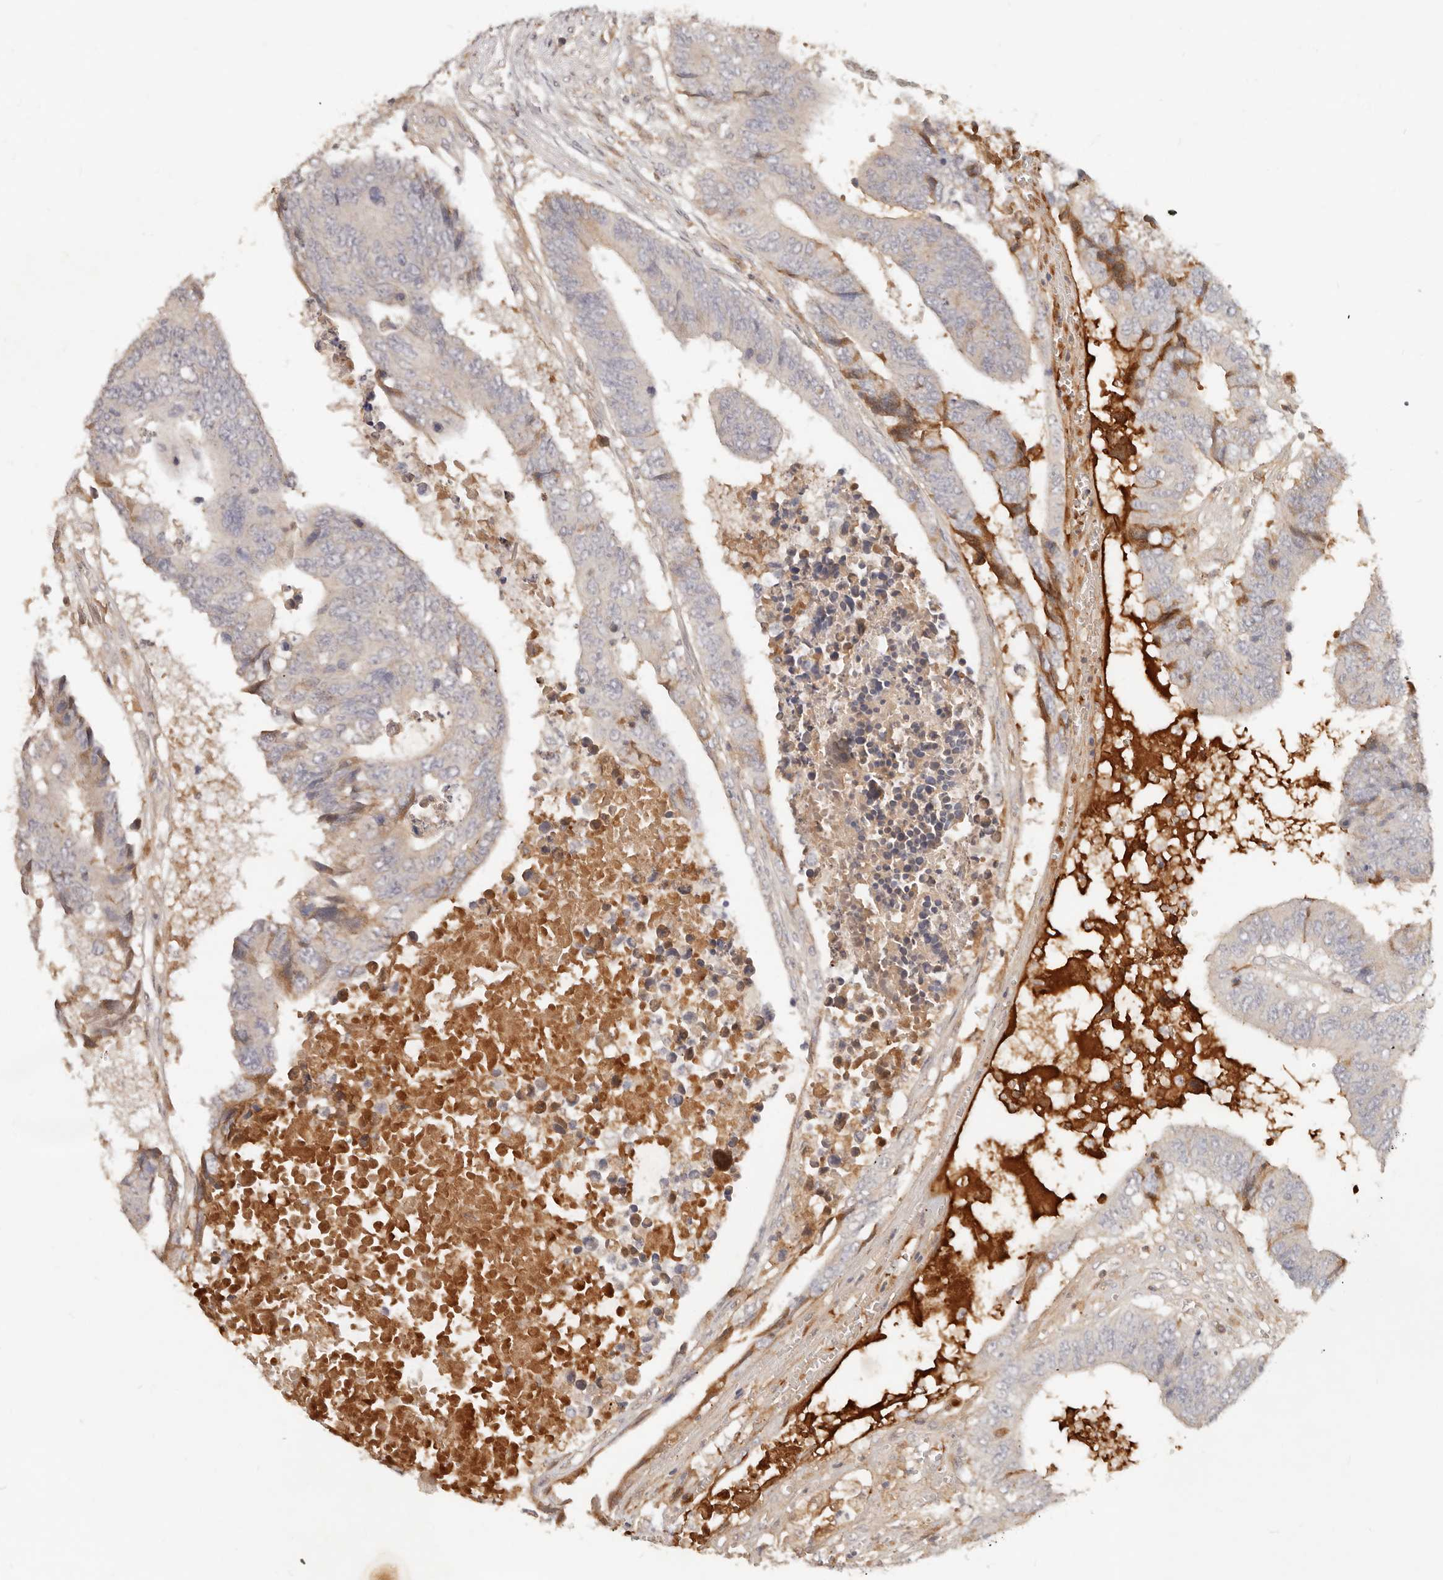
{"staining": {"intensity": "negative", "quantity": "none", "location": "none"}, "tissue": "colorectal cancer", "cell_type": "Tumor cells", "image_type": "cancer", "snomed": [{"axis": "morphology", "description": "Adenocarcinoma, NOS"}, {"axis": "topography", "description": "Rectum"}], "caption": "The histopathology image shows no staining of tumor cells in adenocarcinoma (colorectal). (DAB (3,3'-diaminobenzidine) immunohistochemistry visualized using brightfield microscopy, high magnification).", "gene": "NECAP2", "patient": {"sex": "male", "age": 84}}